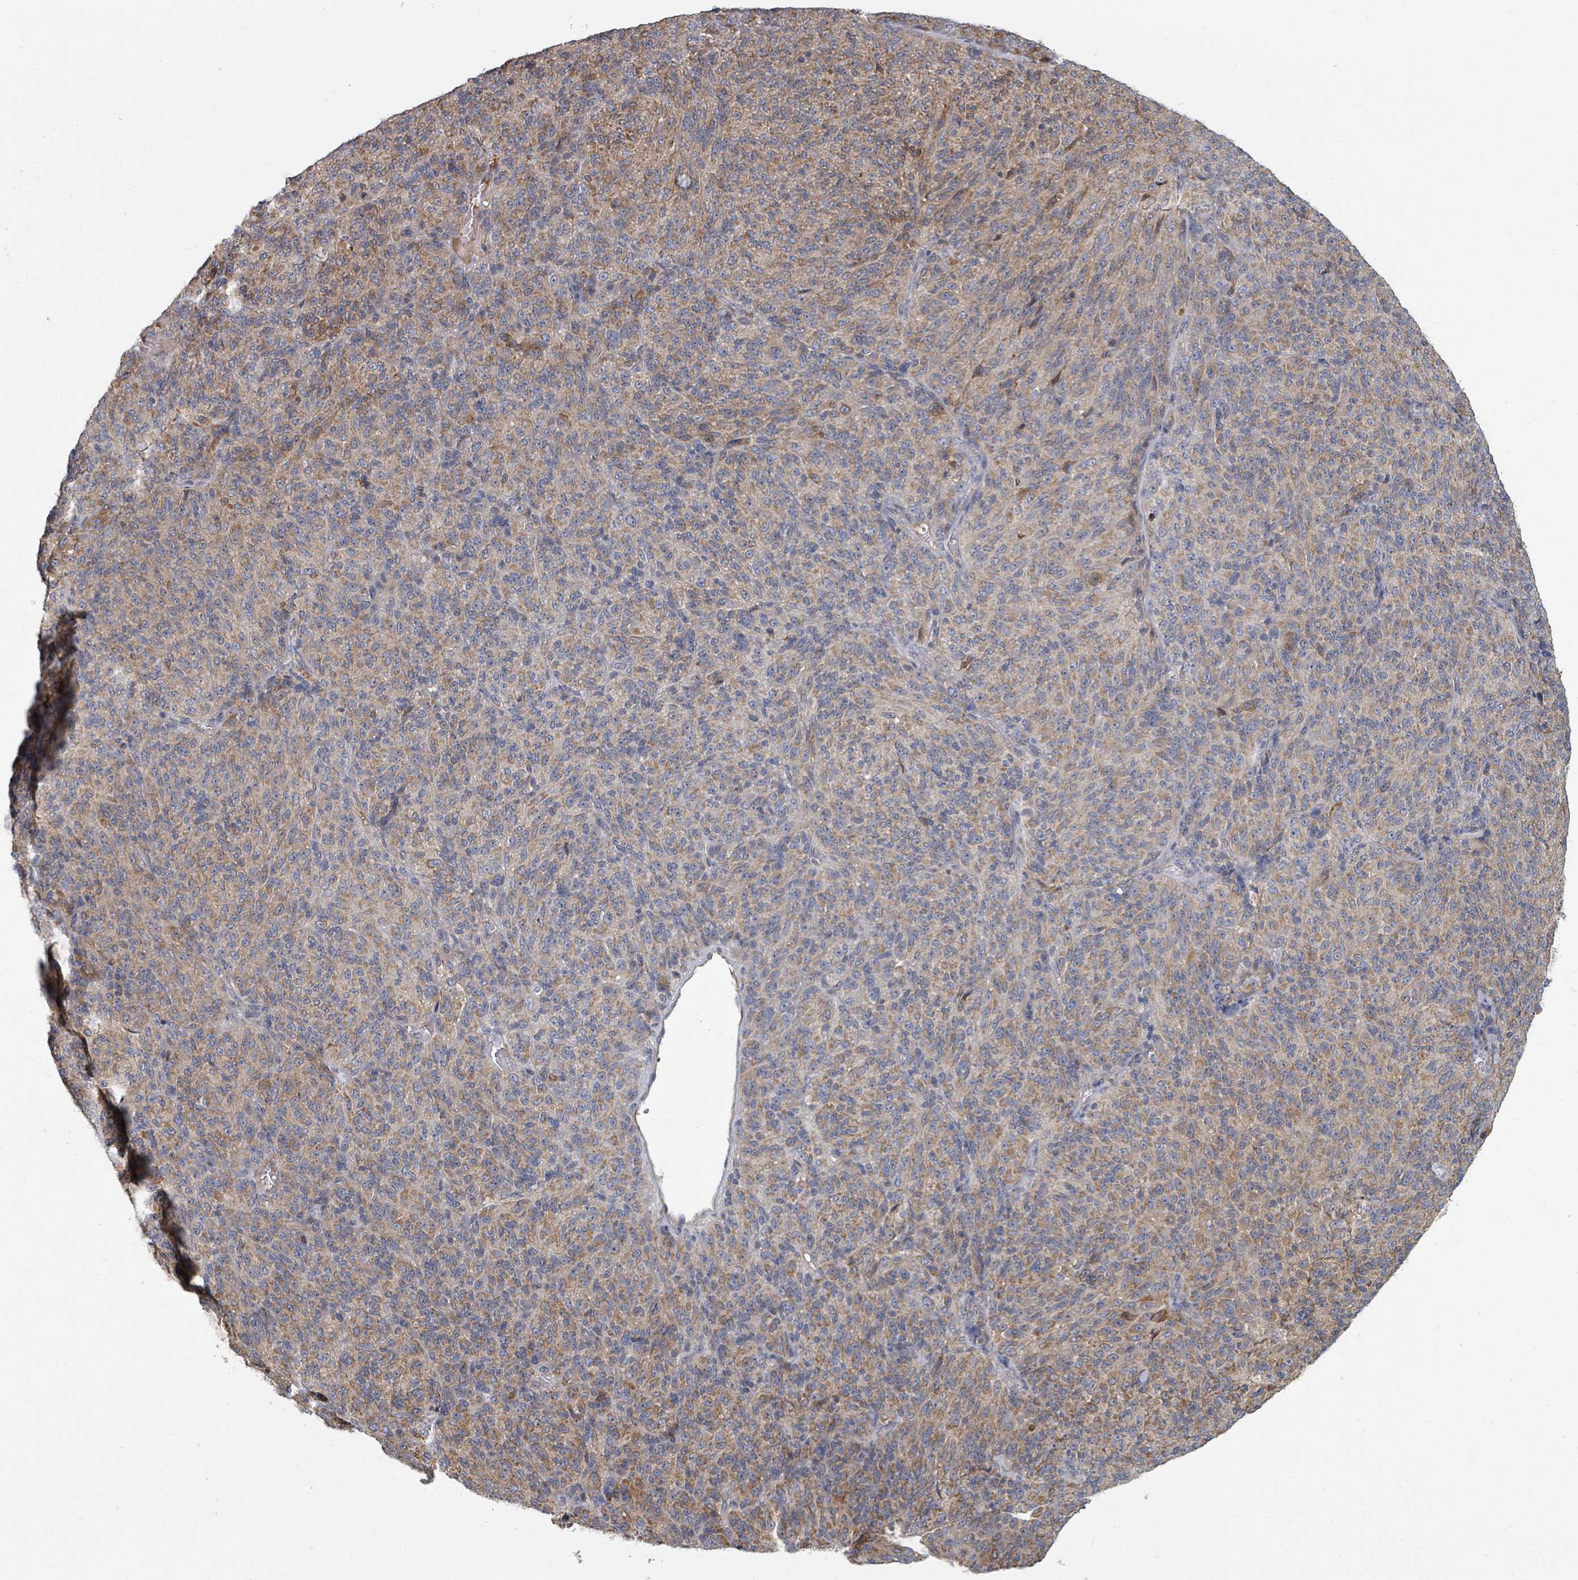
{"staining": {"intensity": "moderate", "quantity": "25%-75%", "location": "cytoplasmic/membranous"}, "tissue": "melanoma", "cell_type": "Tumor cells", "image_type": "cancer", "snomed": [{"axis": "morphology", "description": "Malignant melanoma, Metastatic site"}, {"axis": "topography", "description": "Brain"}], "caption": "A photomicrograph showing moderate cytoplasmic/membranous positivity in about 25%-75% of tumor cells in malignant melanoma (metastatic site), as visualized by brown immunohistochemical staining.", "gene": "GABBR1", "patient": {"sex": "female", "age": 56}}